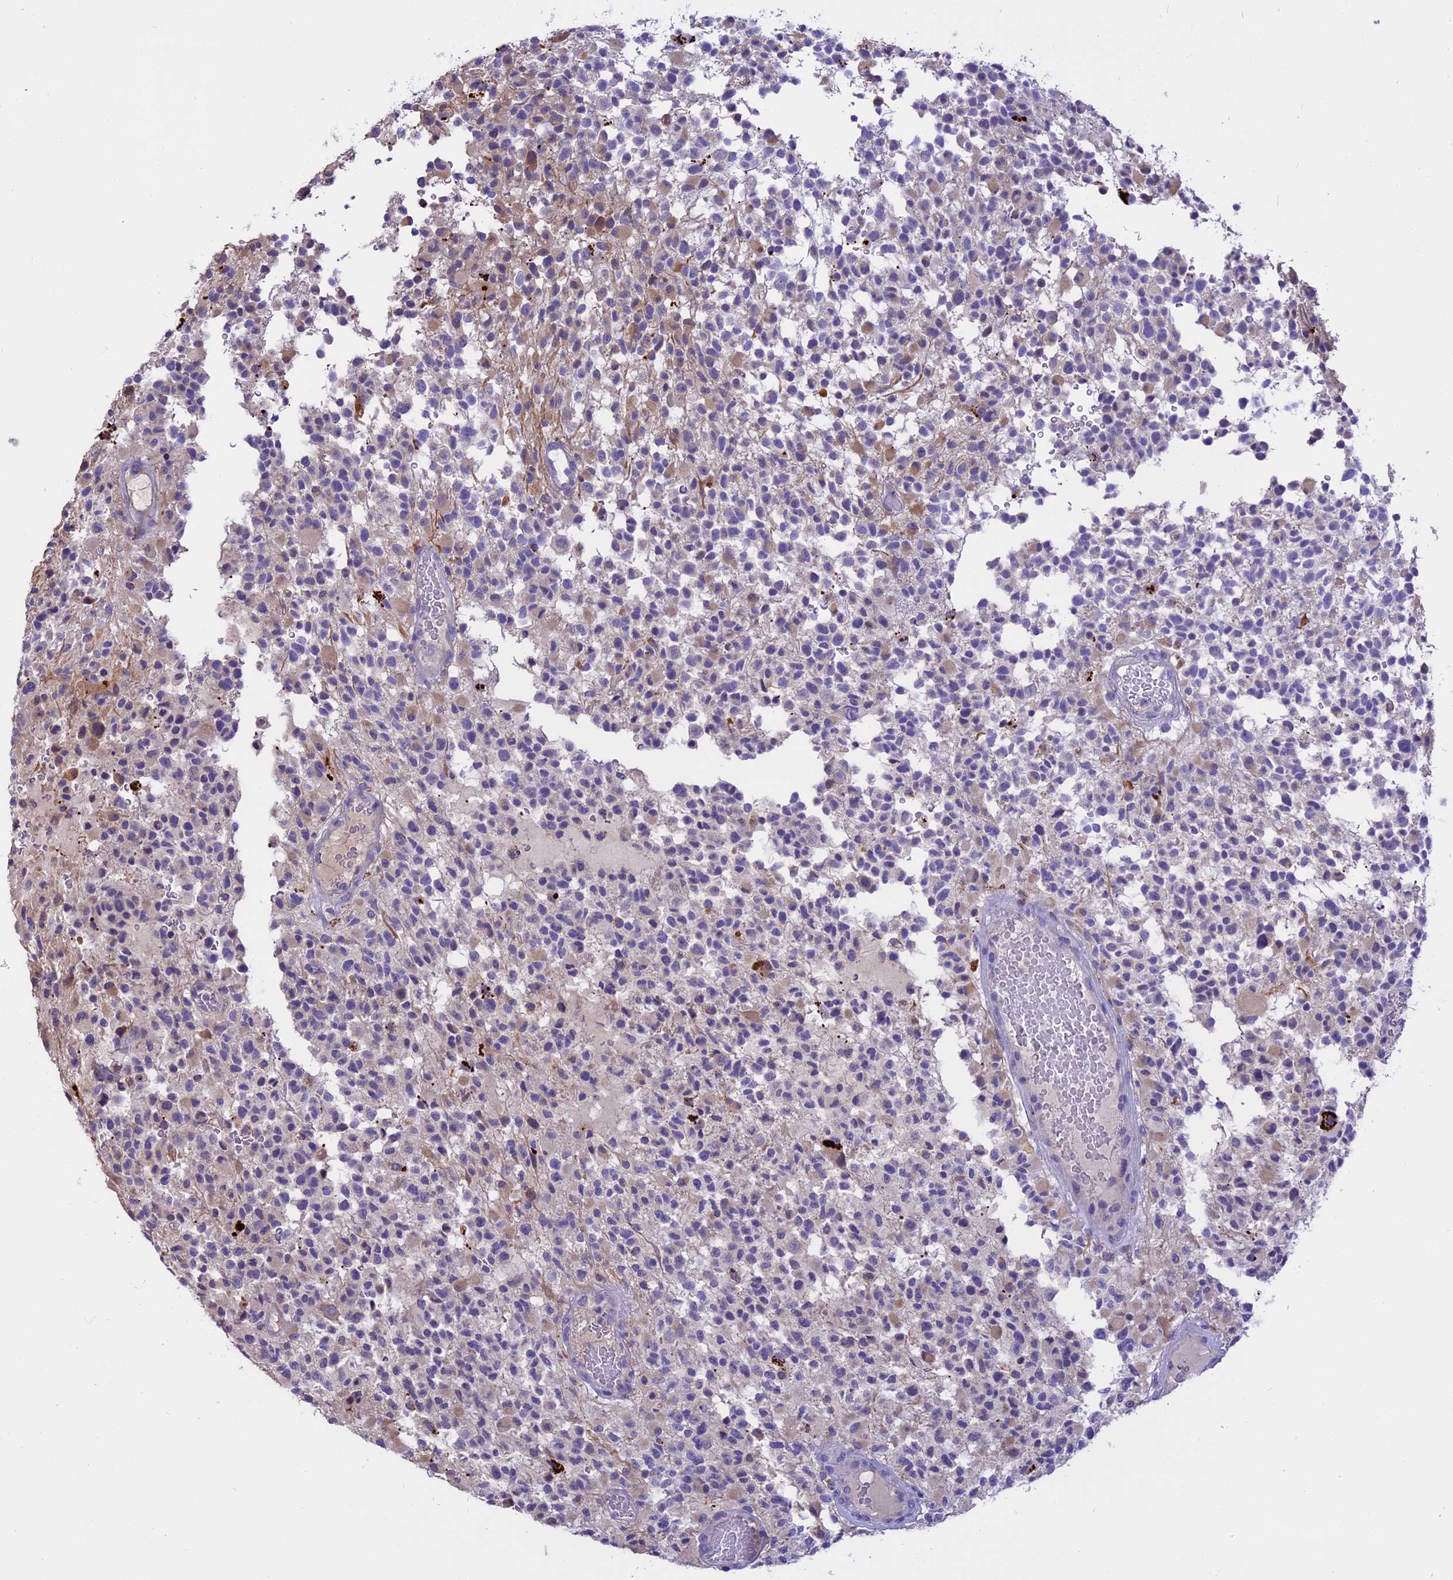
{"staining": {"intensity": "moderate", "quantity": "<25%", "location": "cytoplasmic/membranous"}, "tissue": "glioma", "cell_type": "Tumor cells", "image_type": "cancer", "snomed": [{"axis": "morphology", "description": "Glioma, malignant, High grade"}, {"axis": "morphology", "description": "Glioblastoma, NOS"}, {"axis": "topography", "description": "Brain"}], "caption": "About <25% of tumor cells in human malignant high-grade glioma exhibit moderate cytoplasmic/membranous protein expression as visualized by brown immunohistochemical staining.", "gene": "LYPD6", "patient": {"sex": "male", "age": 60}}